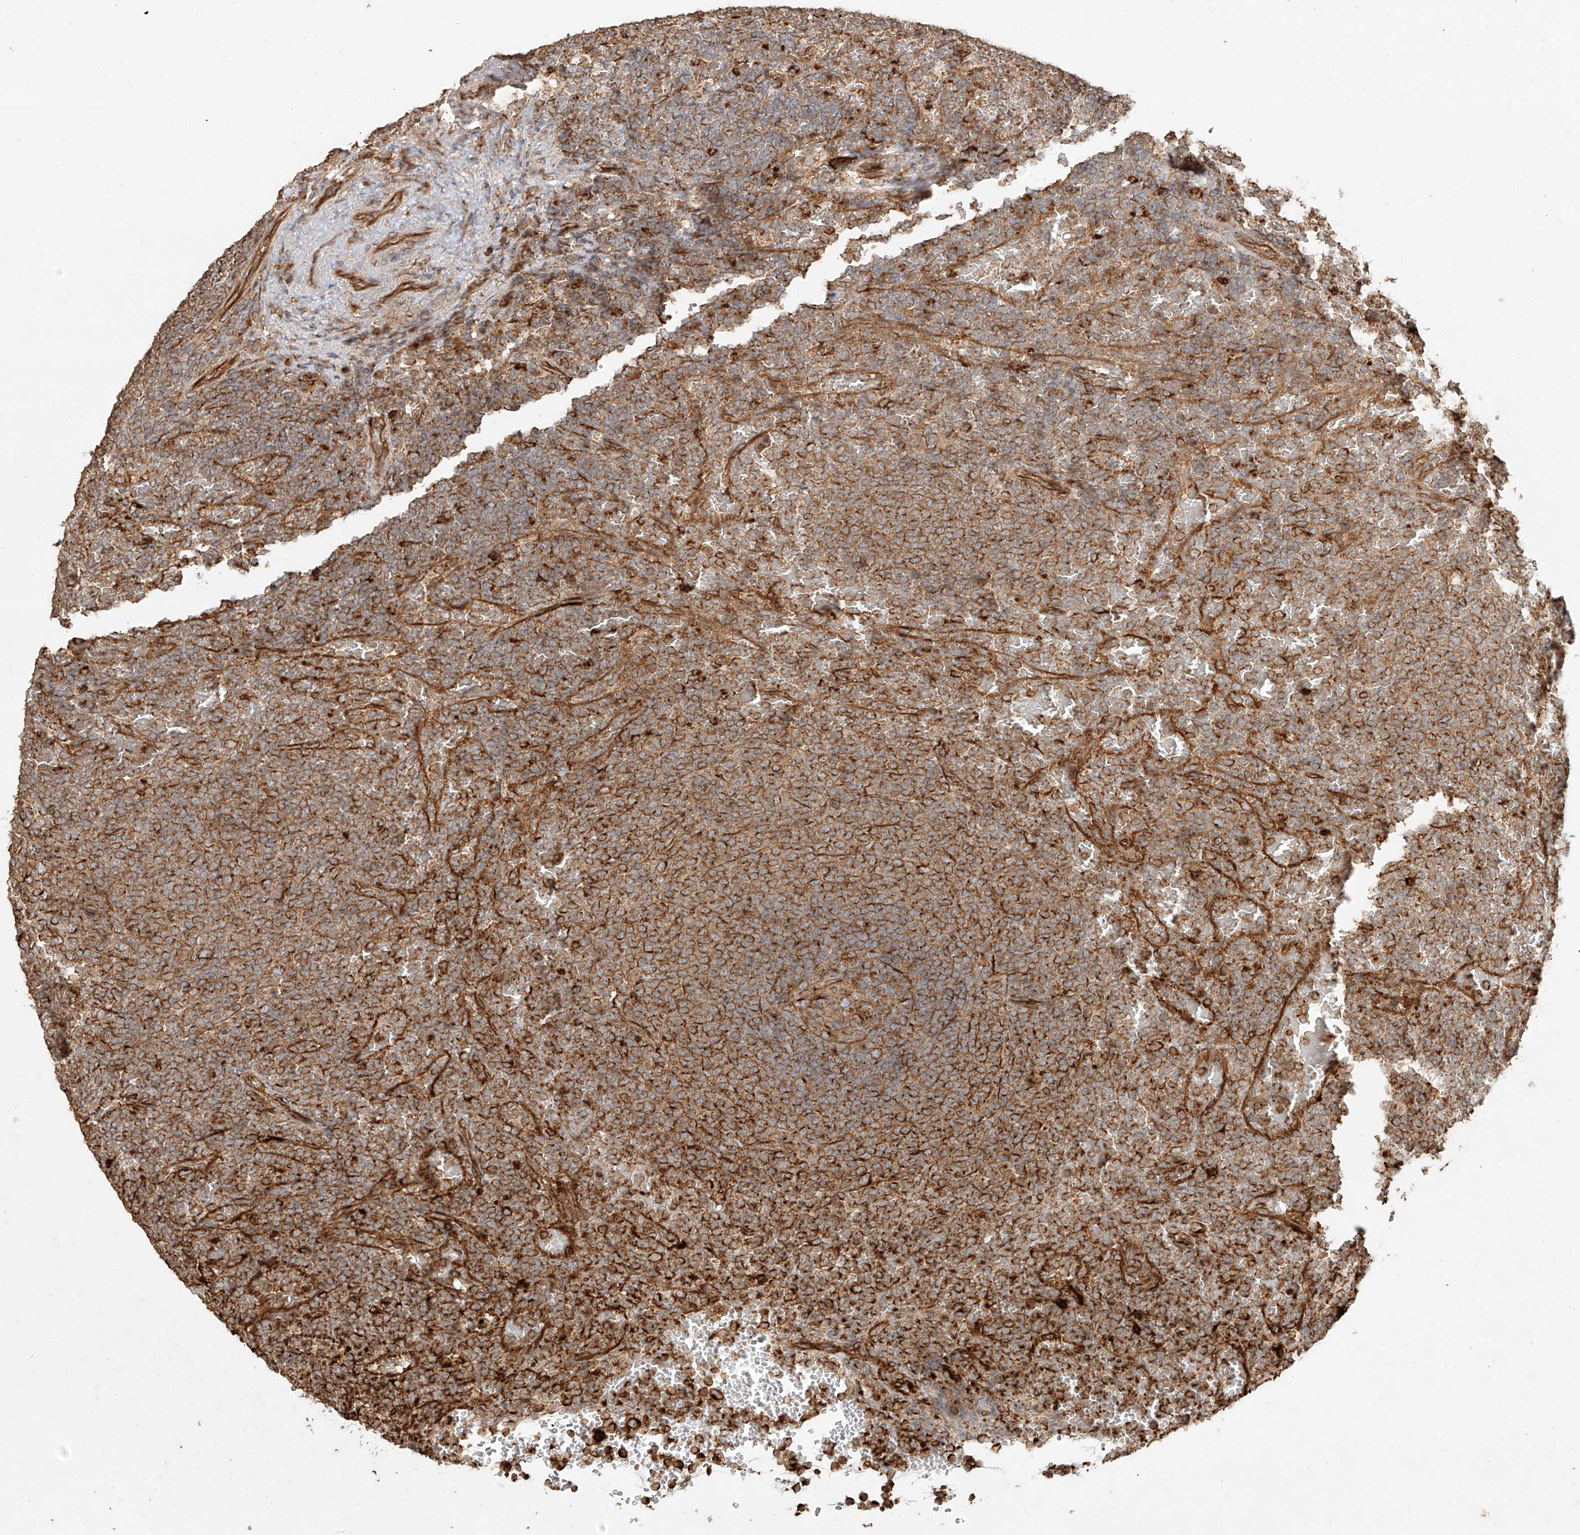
{"staining": {"intensity": "moderate", "quantity": ">75%", "location": "cytoplasmic/membranous"}, "tissue": "lymphoma", "cell_type": "Tumor cells", "image_type": "cancer", "snomed": [{"axis": "morphology", "description": "Malignant lymphoma, non-Hodgkin's type, Low grade"}, {"axis": "topography", "description": "Spleen"}], "caption": "Approximately >75% of tumor cells in lymphoma reveal moderate cytoplasmic/membranous protein expression as visualized by brown immunohistochemical staining.", "gene": "EFNB1", "patient": {"sex": "female", "age": 77}}